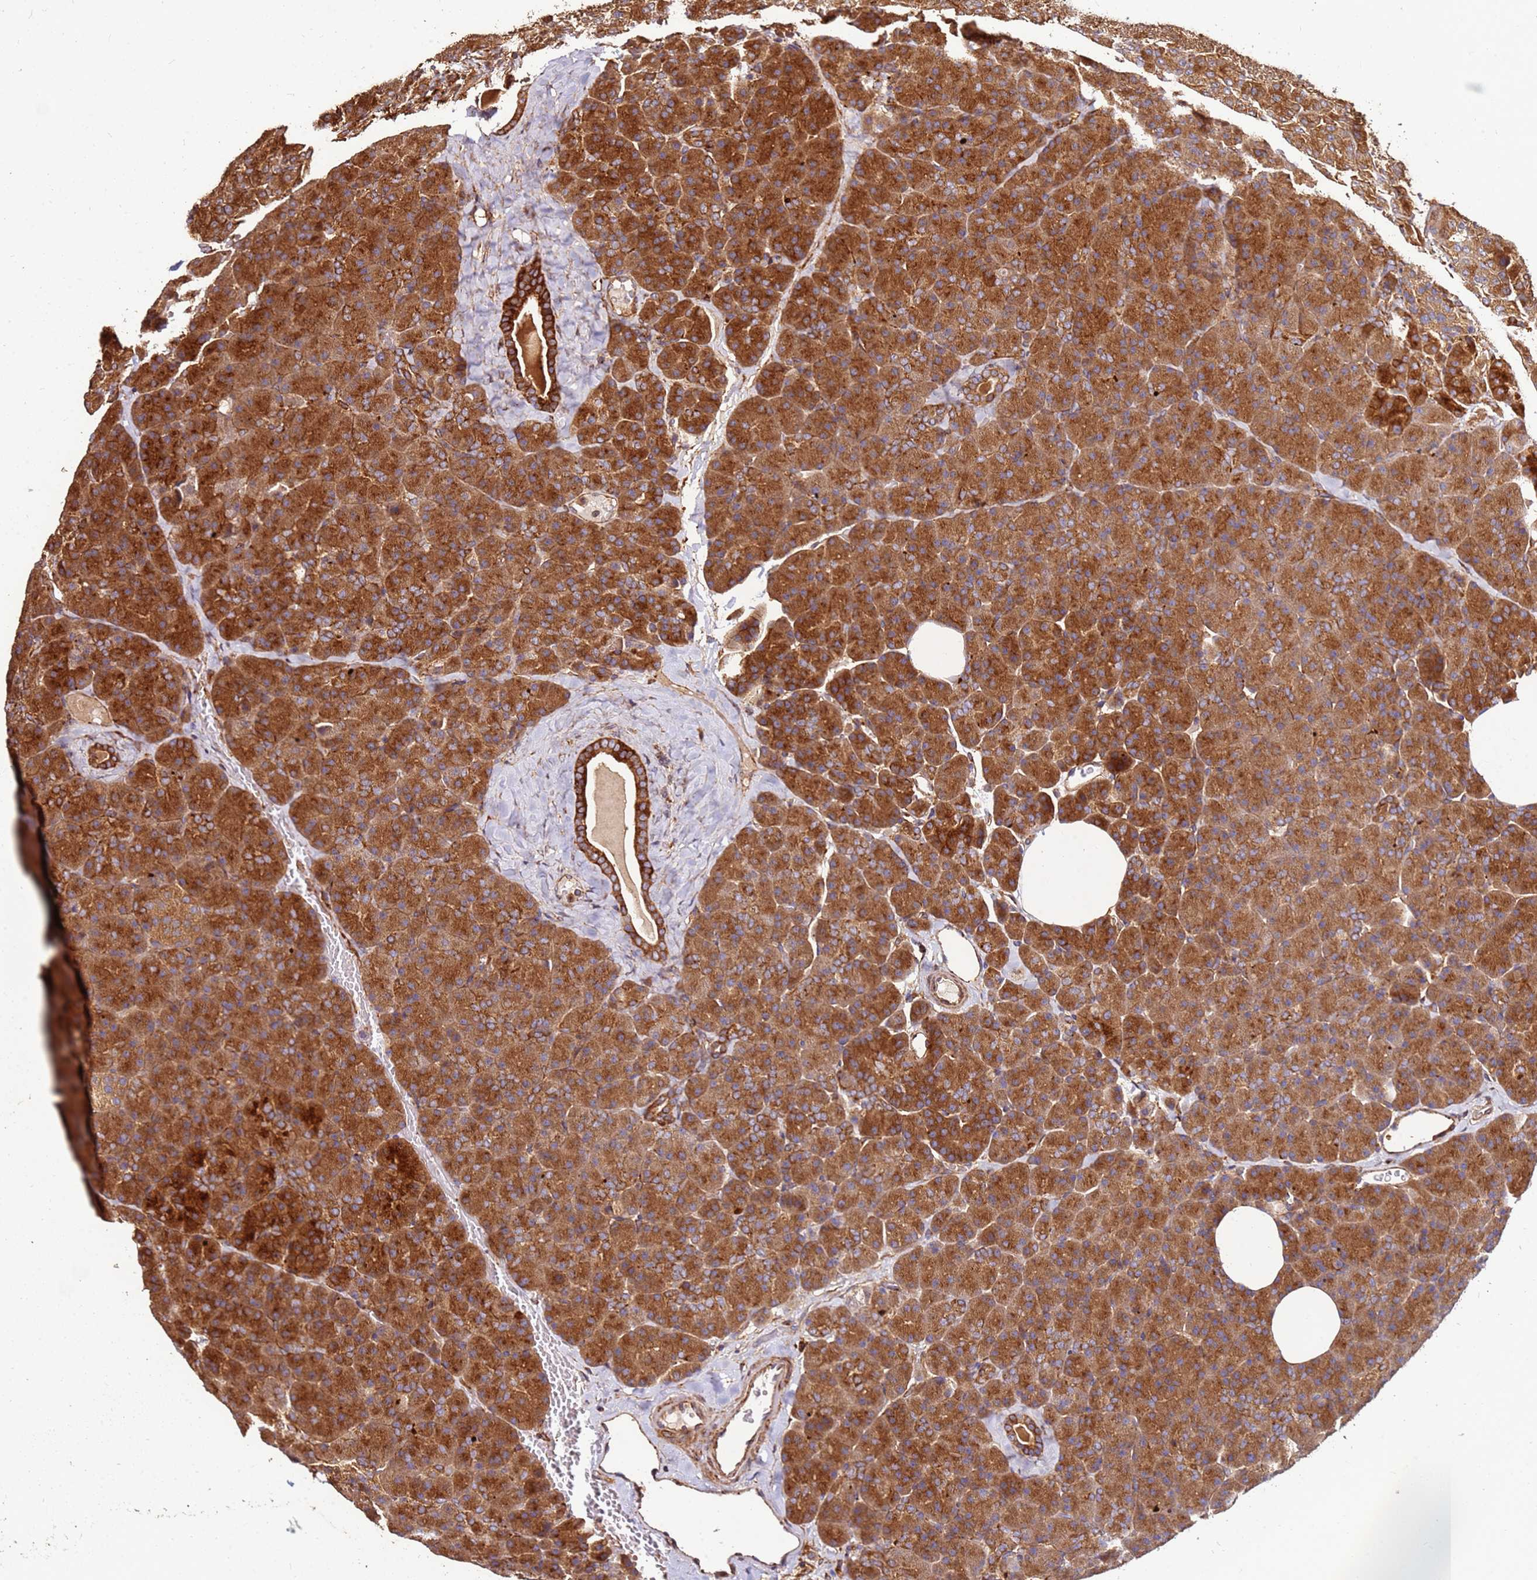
{"staining": {"intensity": "strong", "quantity": ">75%", "location": "cytoplasmic/membranous"}, "tissue": "pancreas", "cell_type": "Exocrine glandular cells", "image_type": "normal", "snomed": [{"axis": "morphology", "description": "Normal tissue, NOS"}, {"axis": "morphology", "description": "Carcinoid, malignant, NOS"}, {"axis": "topography", "description": "Pancreas"}], "caption": "Immunohistochemical staining of unremarkable human pancreas demonstrates high levels of strong cytoplasmic/membranous staining in about >75% of exocrine glandular cells. The staining was performed using DAB (3,3'-diaminobenzidine), with brown indicating positive protein expression. Nuclei are stained blue with hematoxylin.", "gene": "DVL3", "patient": {"sex": "female", "age": 35}}